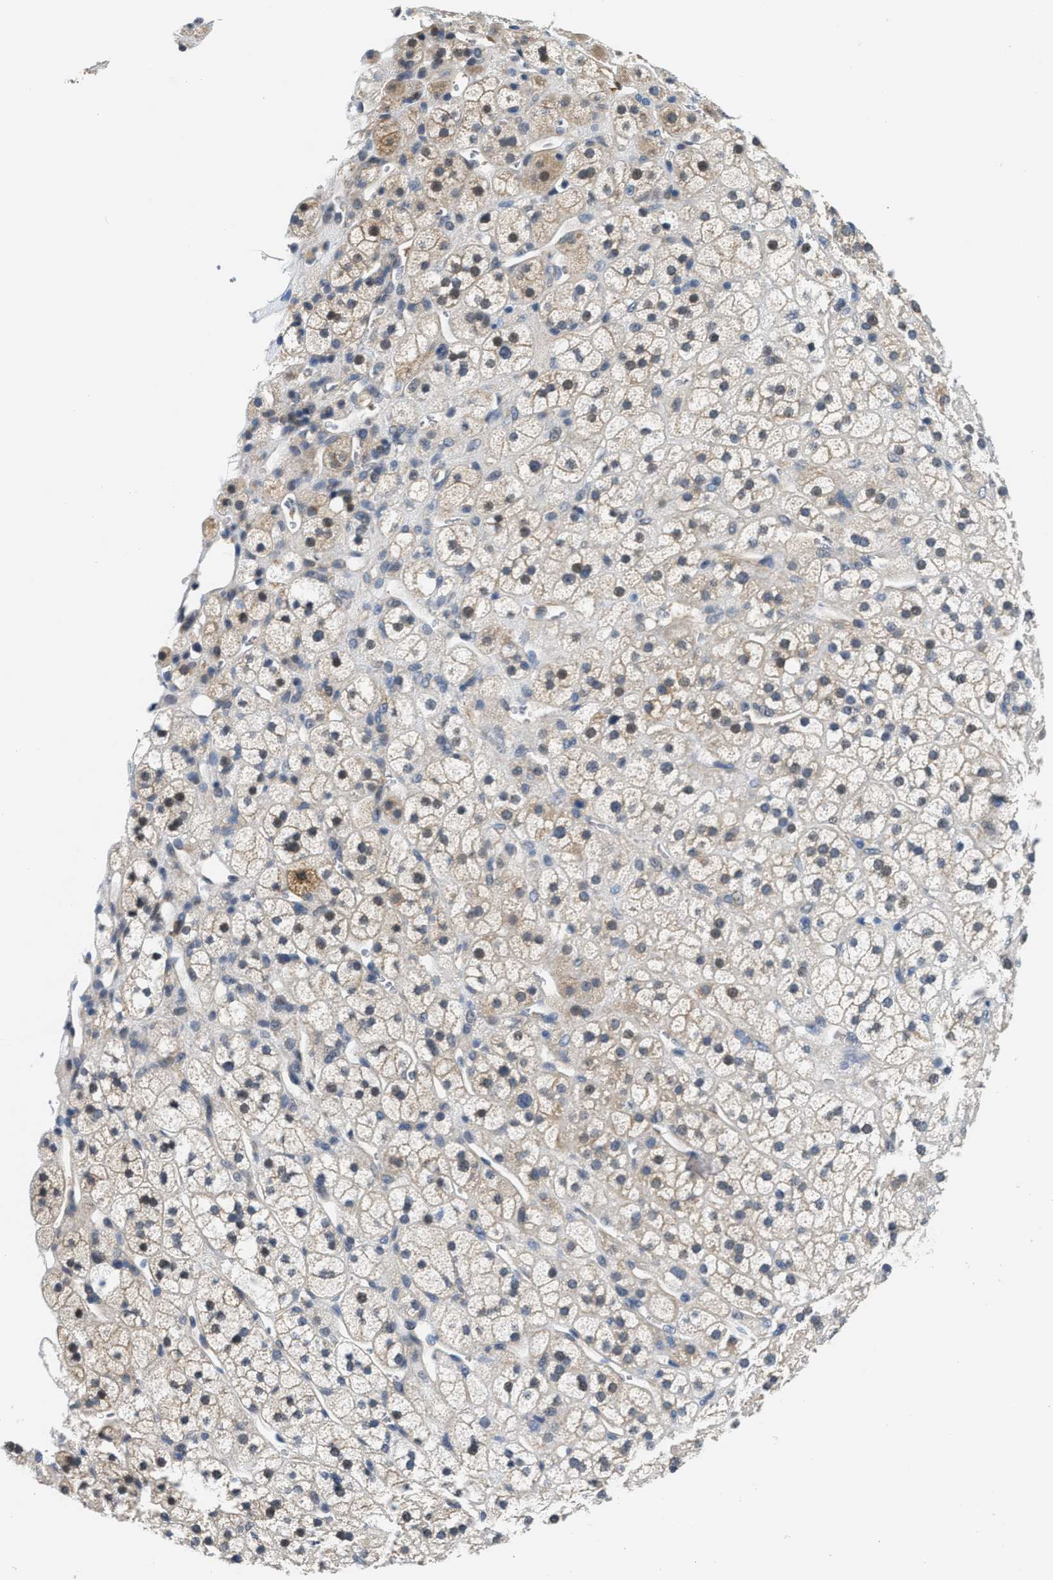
{"staining": {"intensity": "weak", "quantity": ">75%", "location": "cytoplasmic/membranous"}, "tissue": "adrenal gland", "cell_type": "Glandular cells", "image_type": "normal", "snomed": [{"axis": "morphology", "description": "Normal tissue, NOS"}, {"axis": "topography", "description": "Adrenal gland"}], "caption": "Immunohistochemical staining of unremarkable human adrenal gland exhibits low levels of weak cytoplasmic/membranous staining in about >75% of glandular cells. (DAB = brown stain, brightfield microscopy at high magnification).", "gene": "CLGN", "patient": {"sex": "male", "age": 56}}